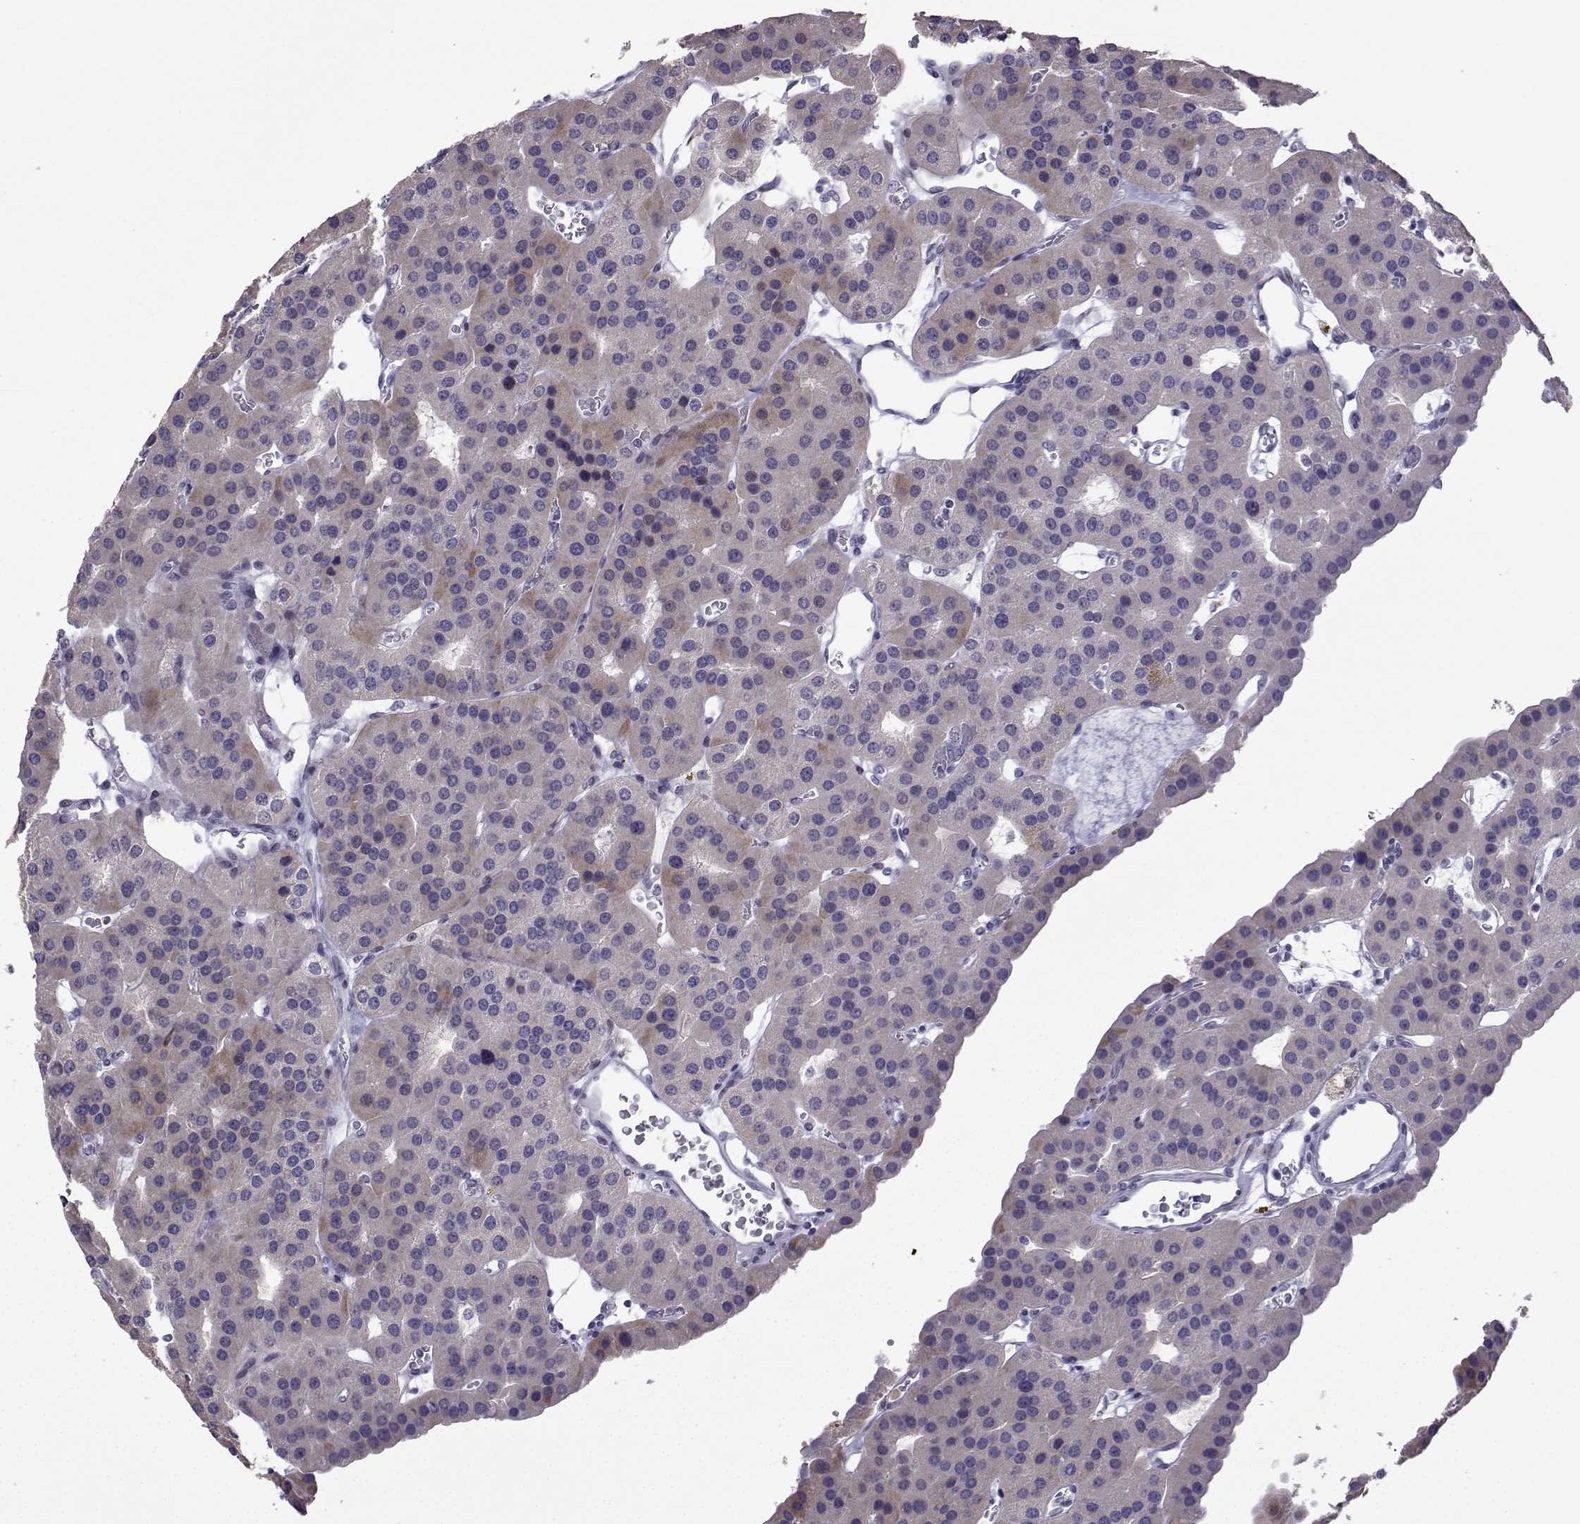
{"staining": {"intensity": "weak", "quantity": "<25%", "location": "cytoplasmic/membranous"}, "tissue": "parathyroid gland", "cell_type": "Glandular cells", "image_type": "normal", "snomed": [{"axis": "morphology", "description": "Normal tissue, NOS"}, {"axis": "morphology", "description": "Adenoma, NOS"}, {"axis": "topography", "description": "Parathyroid gland"}], "caption": "Human parathyroid gland stained for a protein using IHC exhibits no staining in glandular cells.", "gene": "CFAP70", "patient": {"sex": "female", "age": 86}}